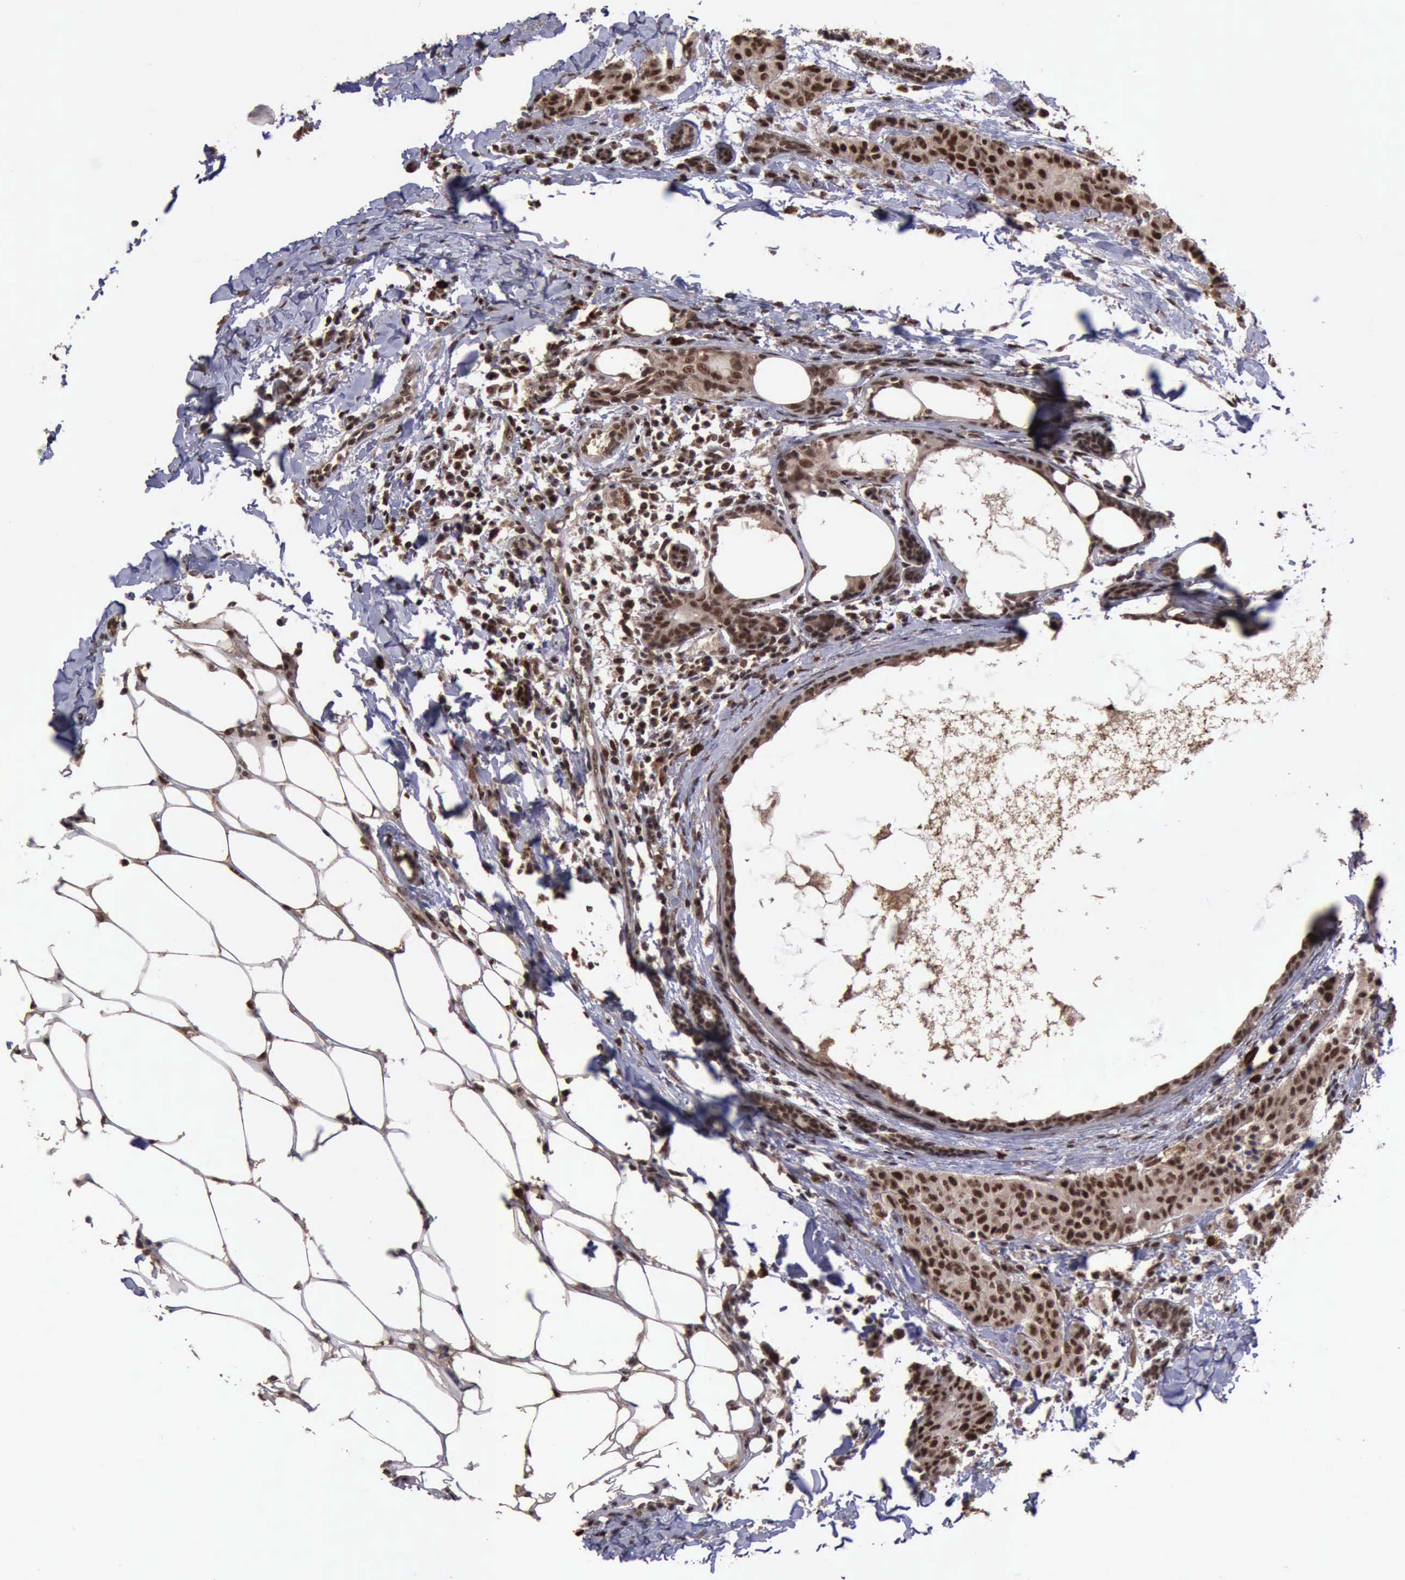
{"staining": {"intensity": "strong", "quantity": ">75%", "location": "cytoplasmic/membranous,nuclear"}, "tissue": "breast cancer", "cell_type": "Tumor cells", "image_type": "cancer", "snomed": [{"axis": "morphology", "description": "Duct carcinoma"}, {"axis": "topography", "description": "Breast"}], "caption": "There is high levels of strong cytoplasmic/membranous and nuclear positivity in tumor cells of intraductal carcinoma (breast), as demonstrated by immunohistochemical staining (brown color).", "gene": "TRMT2A", "patient": {"sex": "female", "age": 40}}